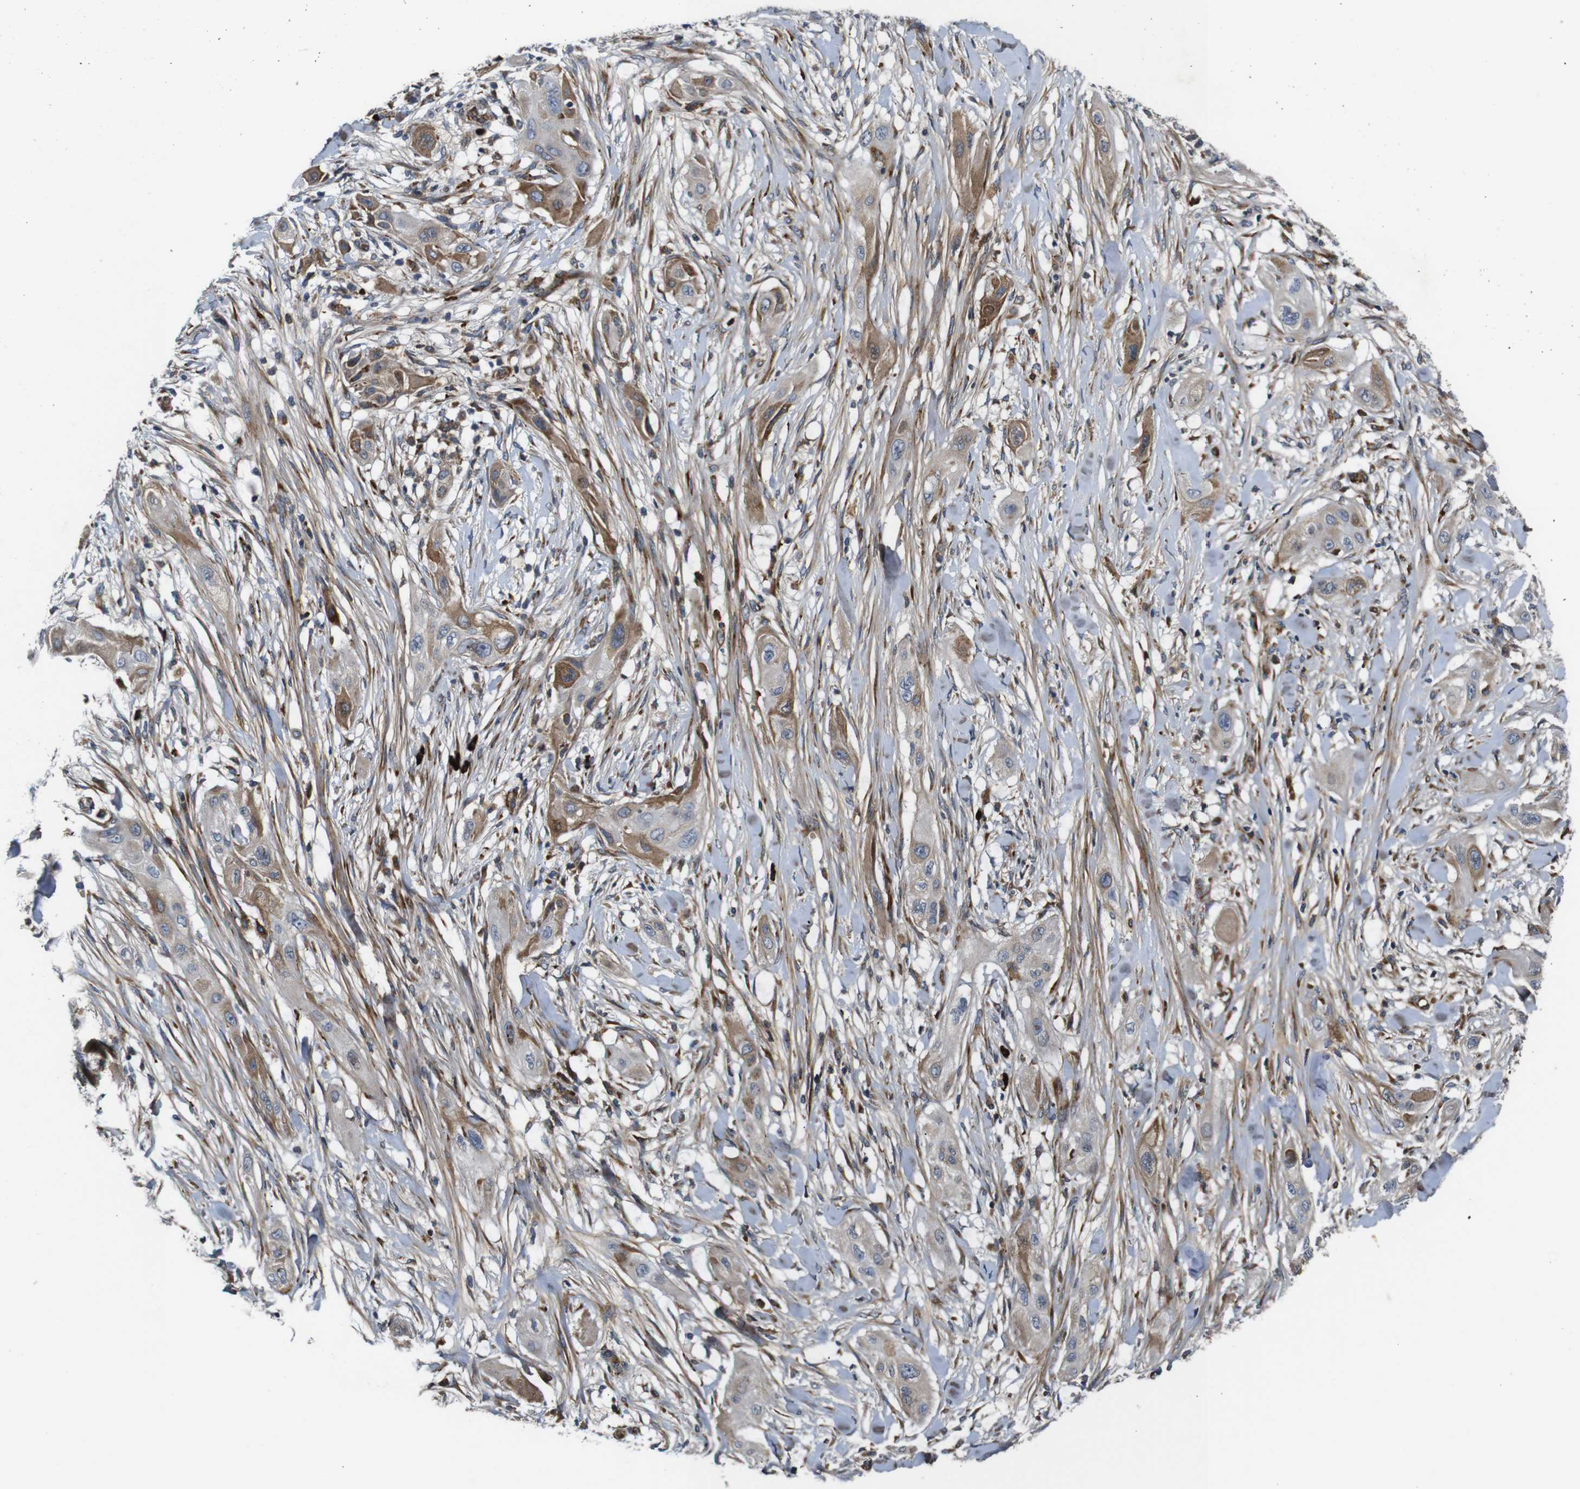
{"staining": {"intensity": "moderate", "quantity": "25%-75%", "location": "cytoplasmic/membranous"}, "tissue": "lung cancer", "cell_type": "Tumor cells", "image_type": "cancer", "snomed": [{"axis": "morphology", "description": "Squamous cell carcinoma, NOS"}, {"axis": "topography", "description": "Lung"}], "caption": "Immunohistochemical staining of human lung cancer reveals medium levels of moderate cytoplasmic/membranous protein staining in about 25%-75% of tumor cells.", "gene": "UBE2G2", "patient": {"sex": "female", "age": 47}}